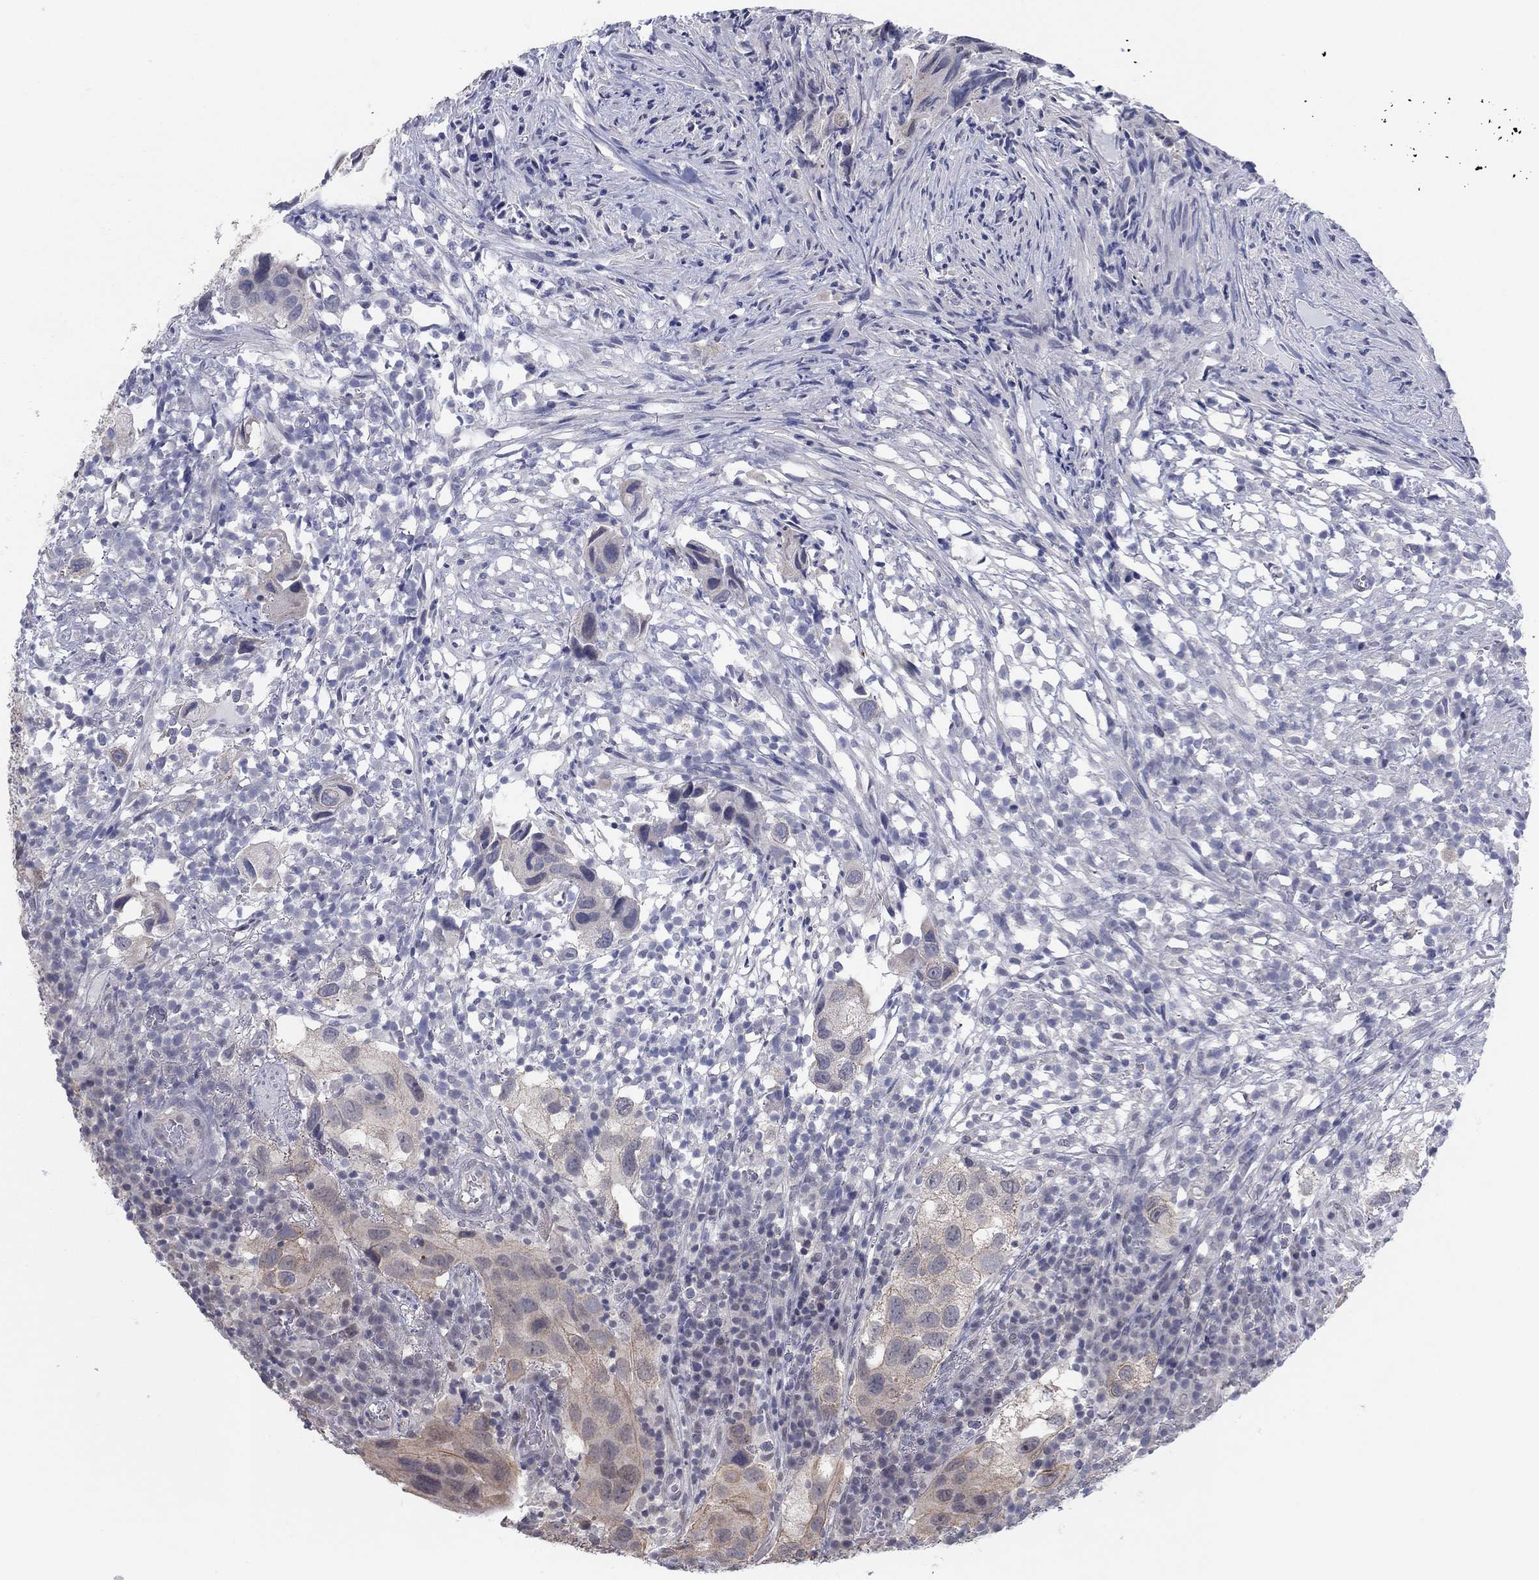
{"staining": {"intensity": "weak", "quantity": "25%-75%", "location": "cytoplasmic/membranous"}, "tissue": "urothelial cancer", "cell_type": "Tumor cells", "image_type": "cancer", "snomed": [{"axis": "morphology", "description": "Urothelial carcinoma, High grade"}, {"axis": "topography", "description": "Urinary bladder"}], "caption": "A high-resolution histopathology image shows immunohistochemistry (IHC) staining of urothelial cancer, which shows weak cytoplasmic/membranous staining in approximately 25%-75% of tumor cells.", "gene": "SLC22A2", "patient": {"sex": "male", "age": 79}}